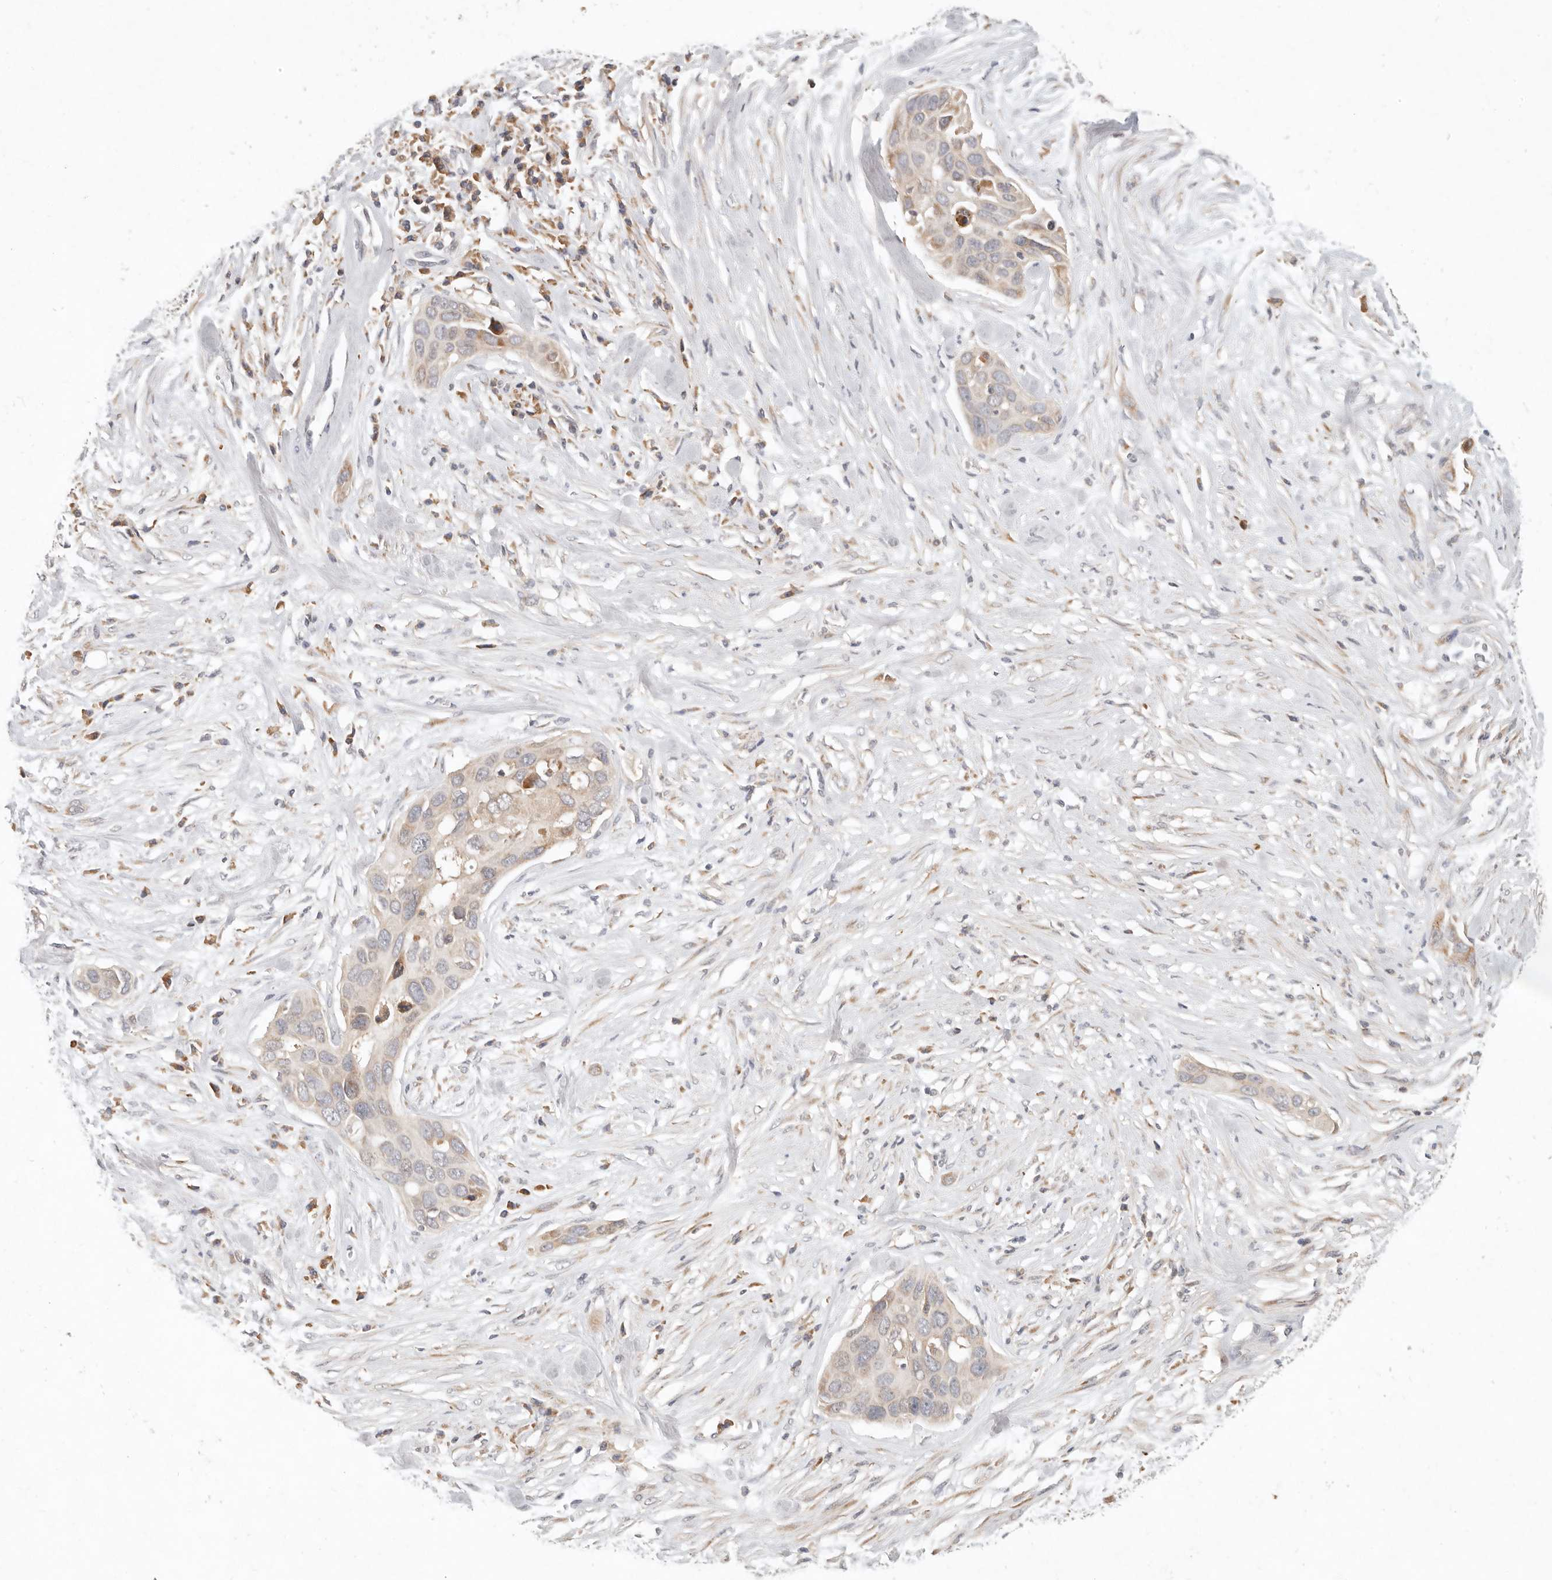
{"staining": {"intensity": "weak", "quantity": "25%-75%", "location": "cytoplasmic/membranous"}, "tissue": "pancreatic cancer", "cell_type": "Tumor cells", "image_type": "cancer", "snomed": [{"axis": "morphology", "description": "Adenocarcinoma, NOS"}, {"axis": "topography", "description": "Pancreas"}], "caption": "Human pancreatic adenocarcinoma stained for a protein (brown) displays weak cytoplasmic/membranous positive expression in about 25%-75% of tumor cells.", "gene": "ARHGEF10L", "patient": {"sex": "female", "age": 60}}